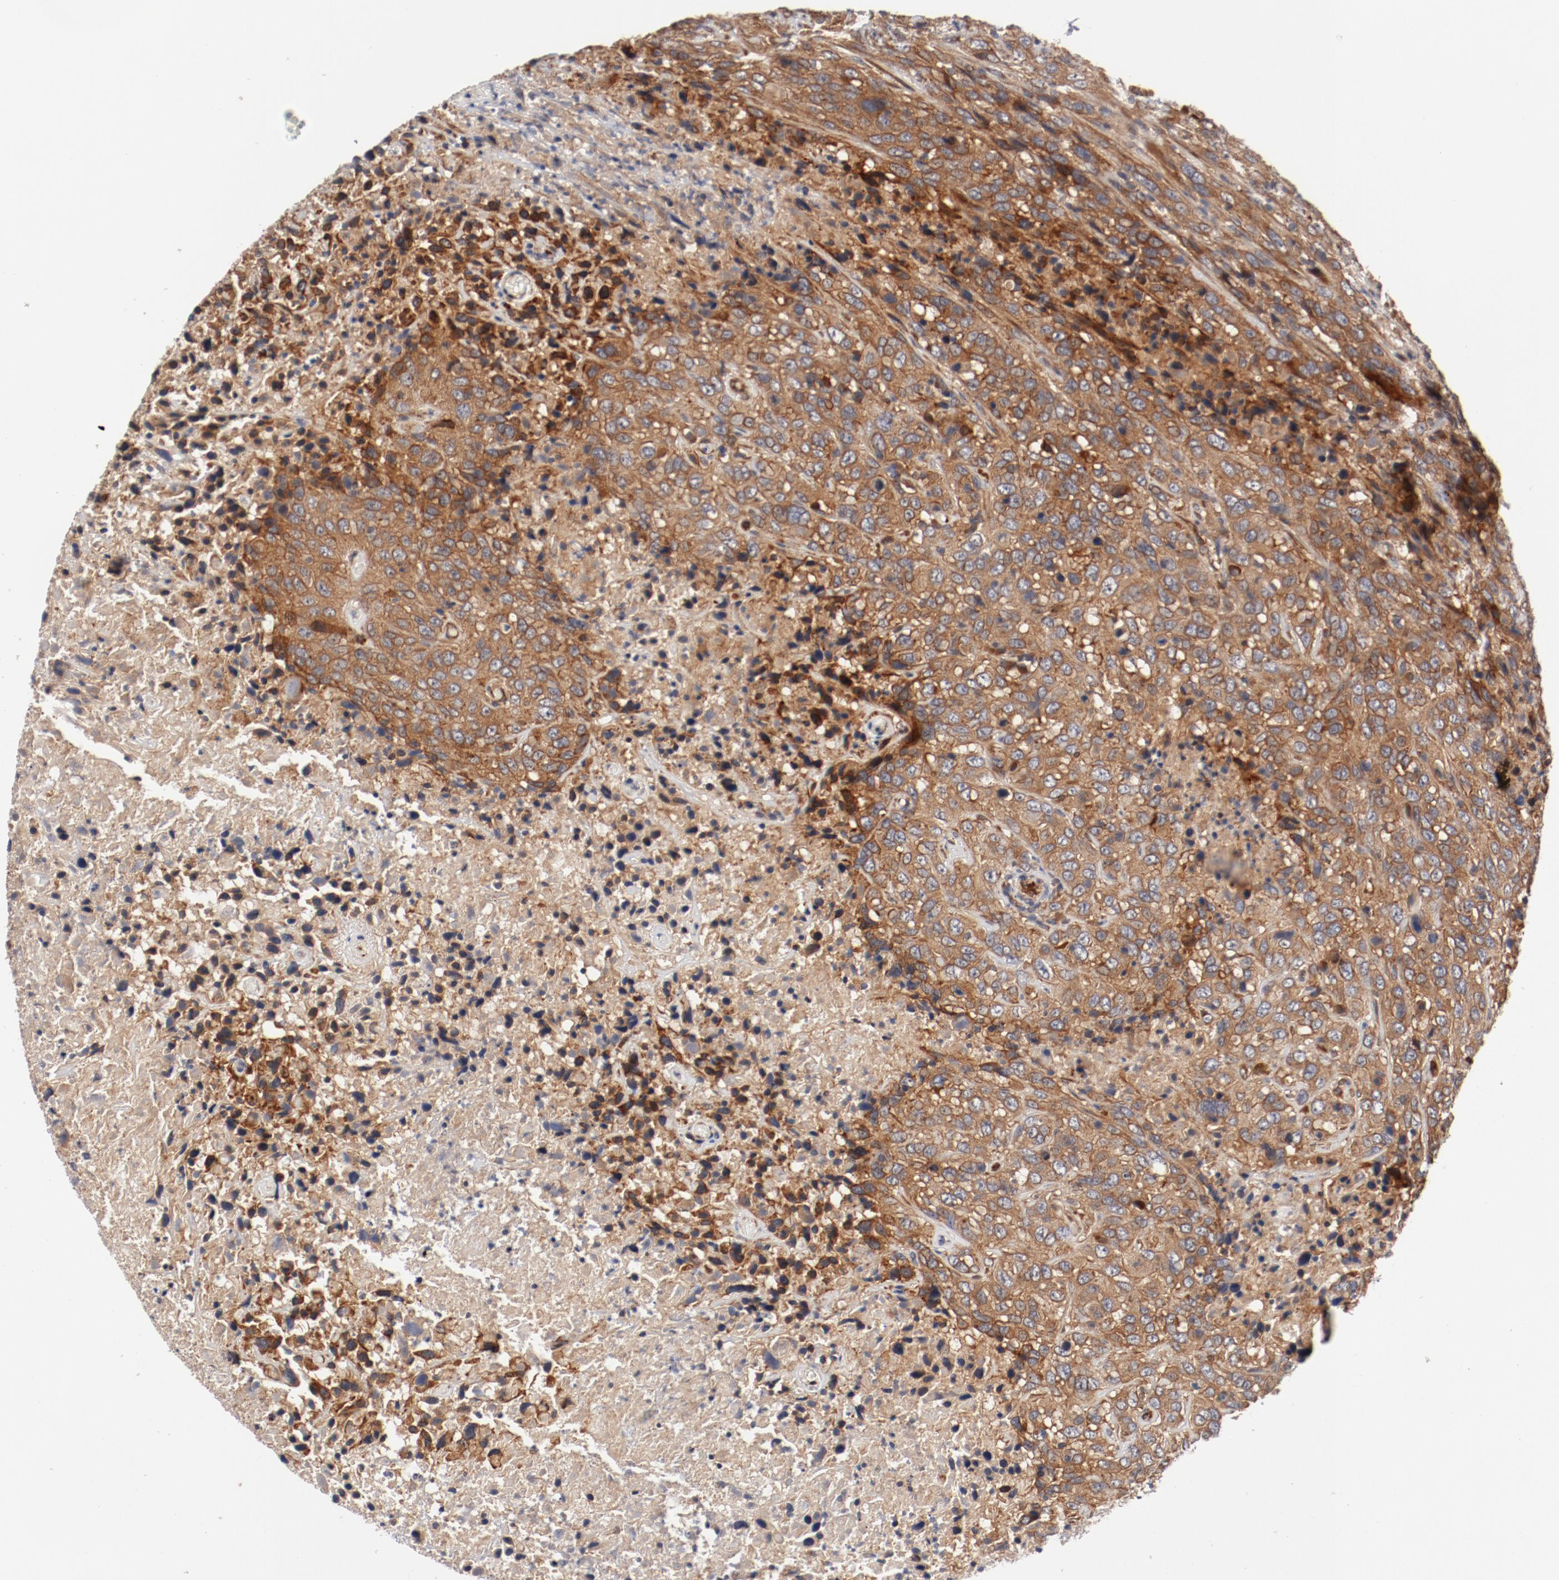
{"staining": {"intensity": "moderate", "quantity": ">75%", "location": "cytoplasmic/membranous"}, "tissue": "urothelial cancer", "cell_type": "Tumor cells", "image_type": "cancer", "snomed": [{"axis": "morphology", "description": "Urothelial carcinoma, High grade"}, {"axis": "topography", "description": "Urinary bladder"}], "caption": "Protein staining by IHC shows moderate cytoplasmic/membranous staining in about >75% of tumor cells in high-grade urothelial carcinoma.", "gene": "PITPNM2", "patient": {"sex": "male", "age": 61}}